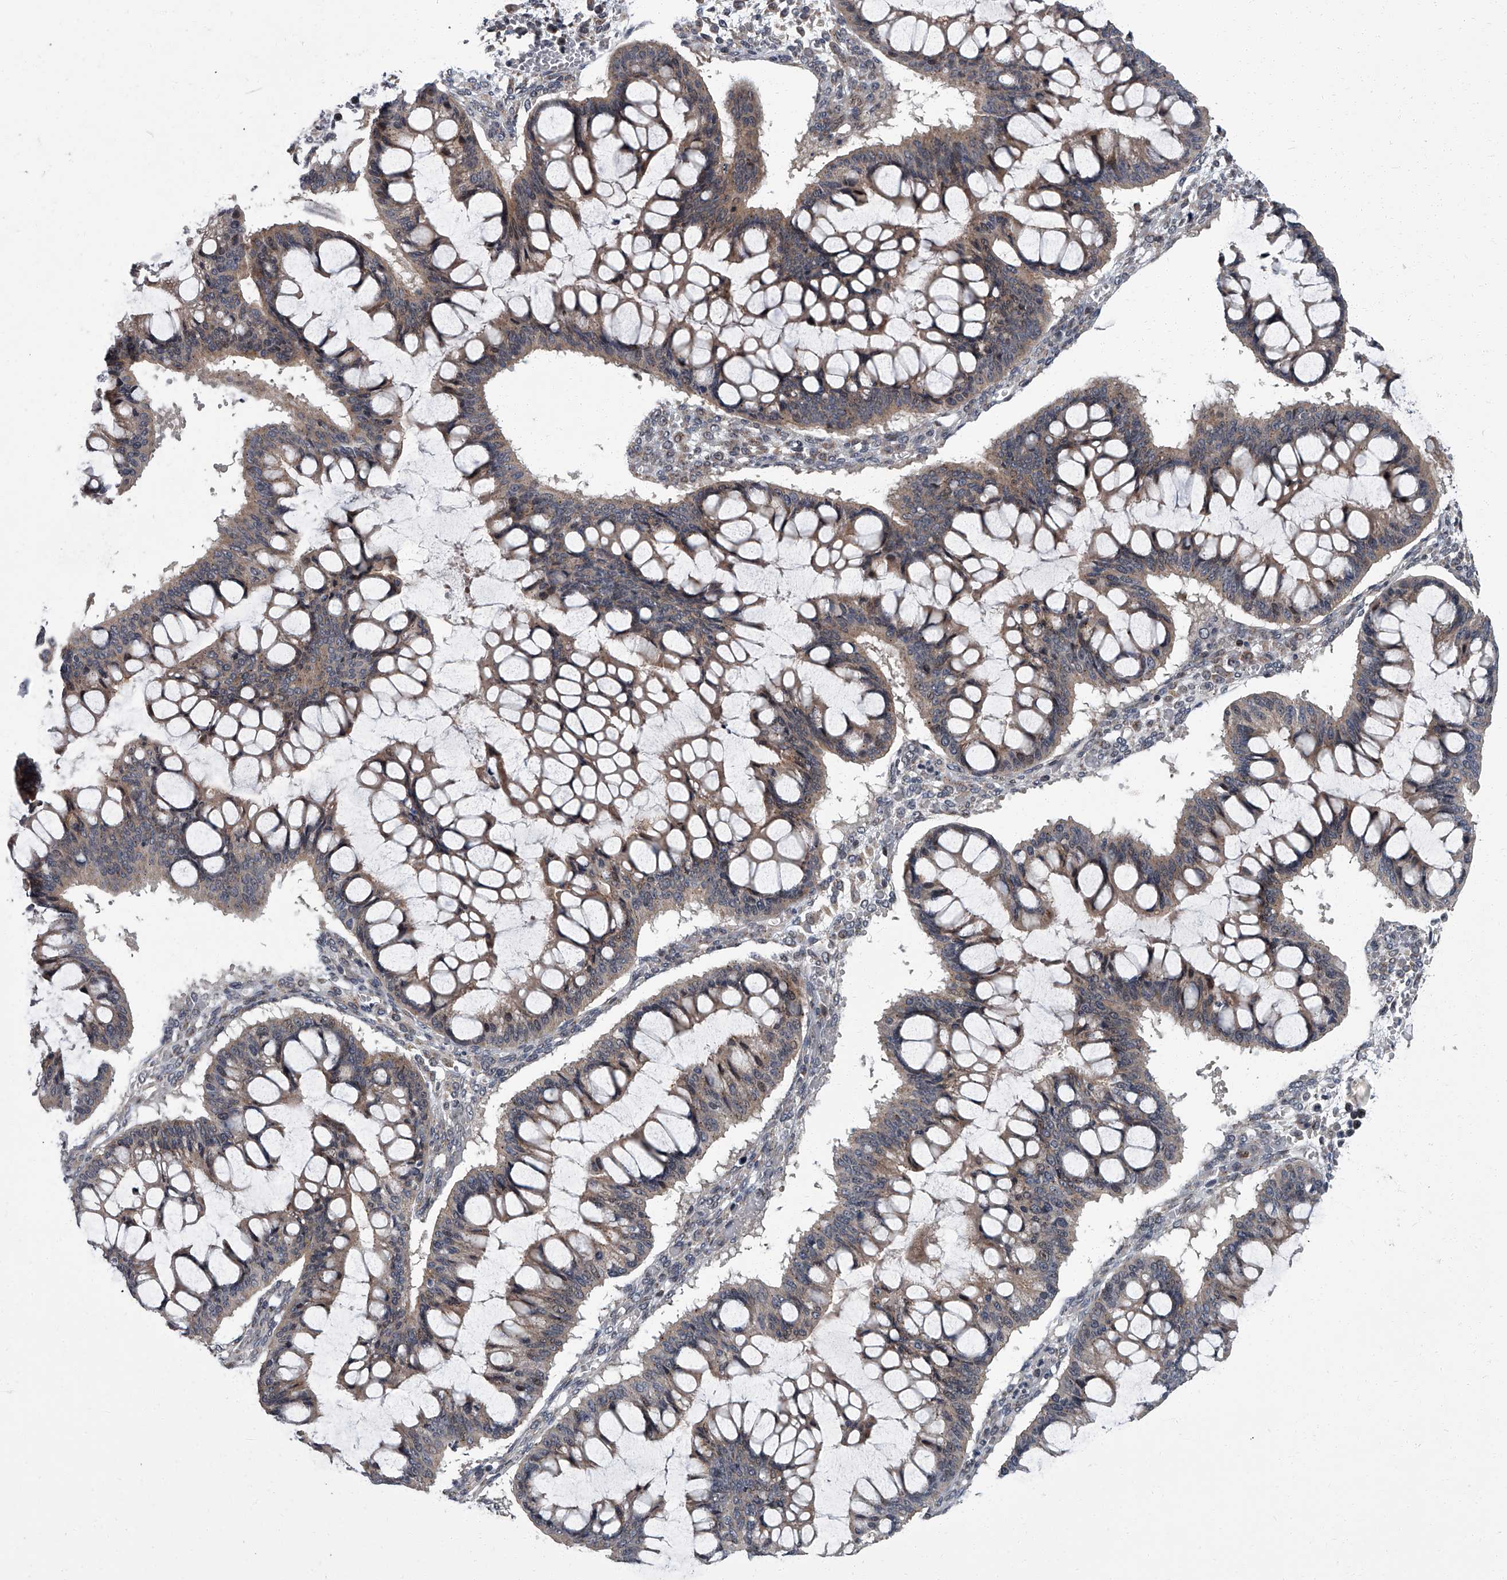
{"staining": {"intensity": "moderate", "quantity": "25%-75%", "location": "cytoplasmic/membranous"}, "tissue": "ovarian cancer", "cell_type": "Tumor cells", "image_type": "cancer", "snomed": [{"axis": "morphology", "description": "Cystadenocarcinoma, mucinous, NOS"}, {"axis": "topography", "description": "Ovary"}], "caption": "Ovarian cancer (mucinous cystadenocarcinoma) tissue reveals moderate cytoplasmic/membranous expression in approximately 25%-75% of tumor cells", "gene": "ZNF274", "patient": {"sex": "female", "age": 73}}